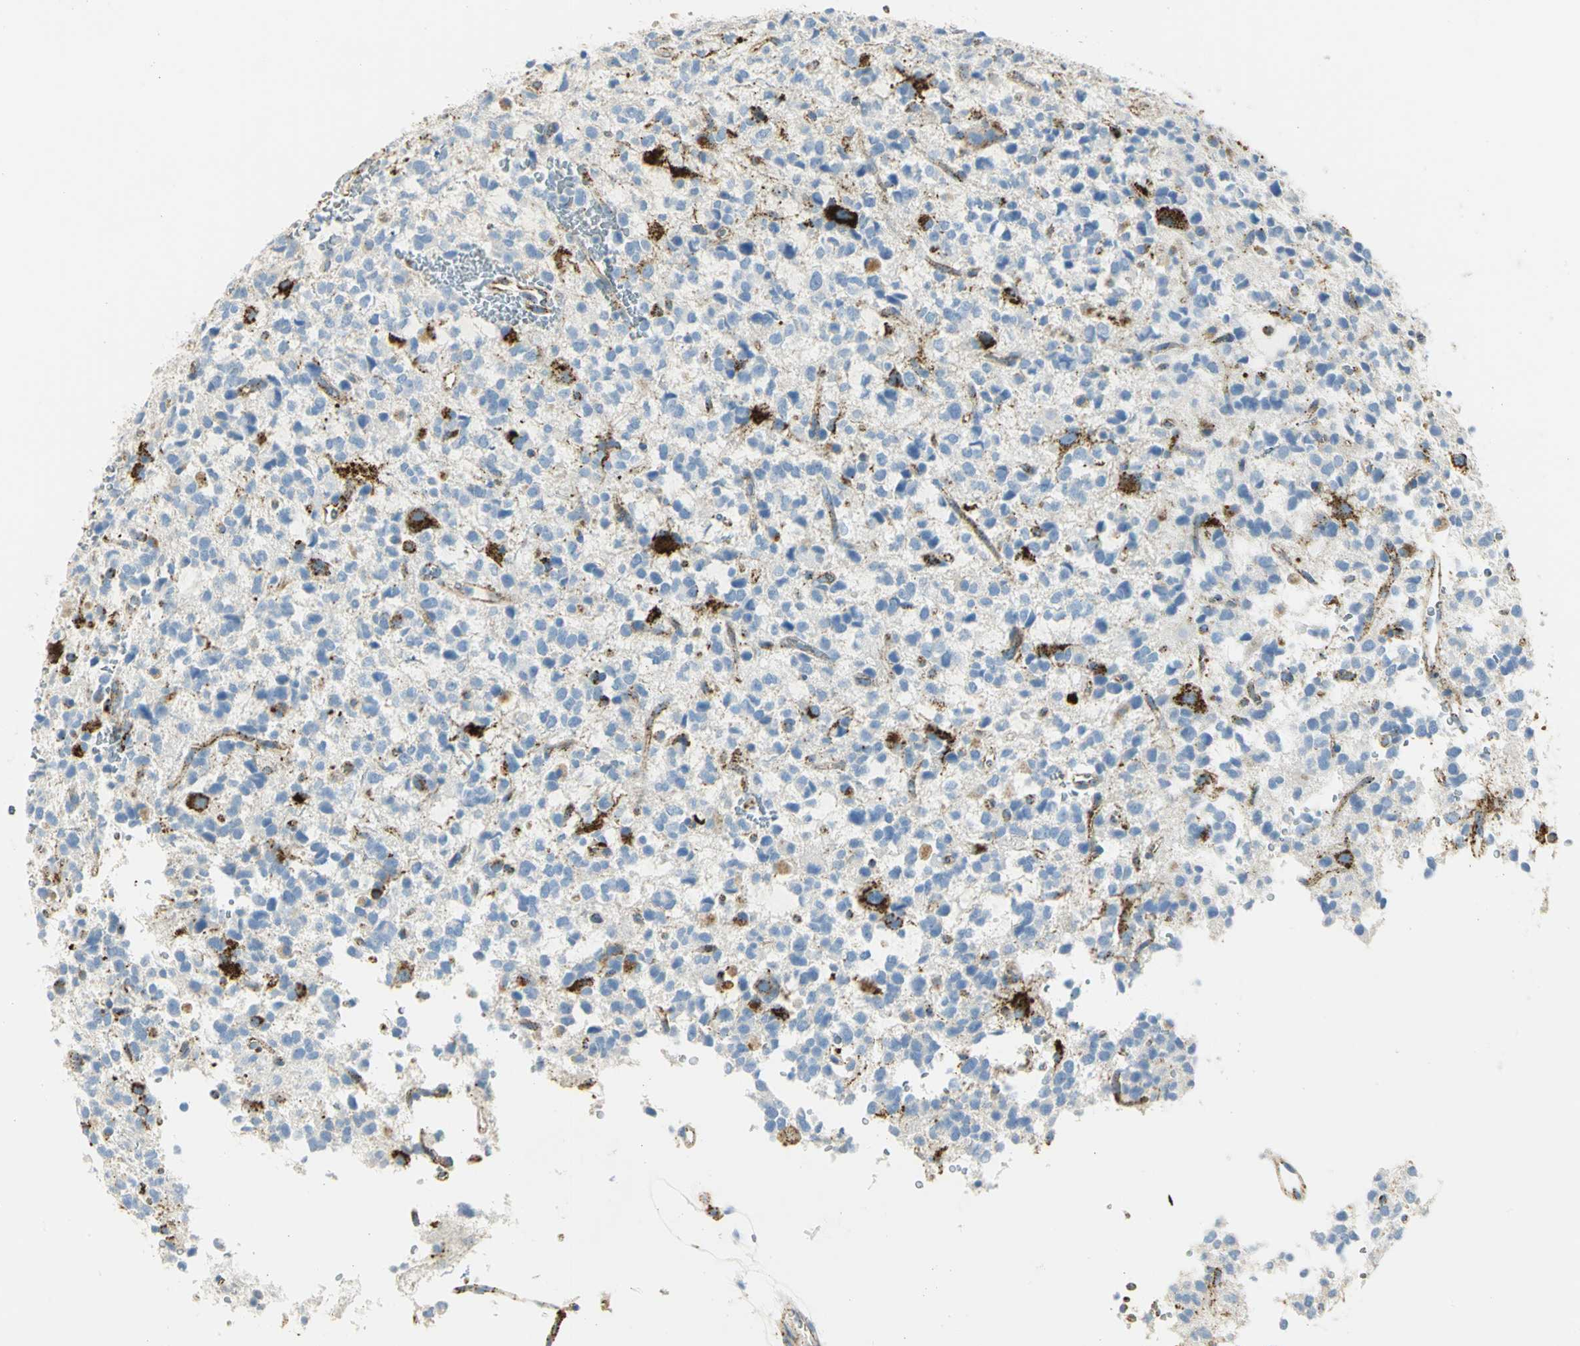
{"staining": {"intensity": "strong", "quantity": "25%-75%", "location": "cytoplasmic/membranous"}, "tissue": "glioma", "cell_type": "Tumor cells", "image_type": "cancer", "snomed": [{"axis": "morphology", "description": "Glioma, malignant, High grade"}, {"axis": "topography", "description": "Brain"}], "caption": "The immunohistochemical stain shows strong cytoplasmic/membranous expression in tumor cells of malignant glioma (high-grade) tissue. Using DAB (3,3'-diaminobenzidine) (brown) and hematoxylin (blue) stains, captured at high magnification using brightfield microscopy.", "gene": "ARSA", "patient": {"sex": "male", "age": 47}}